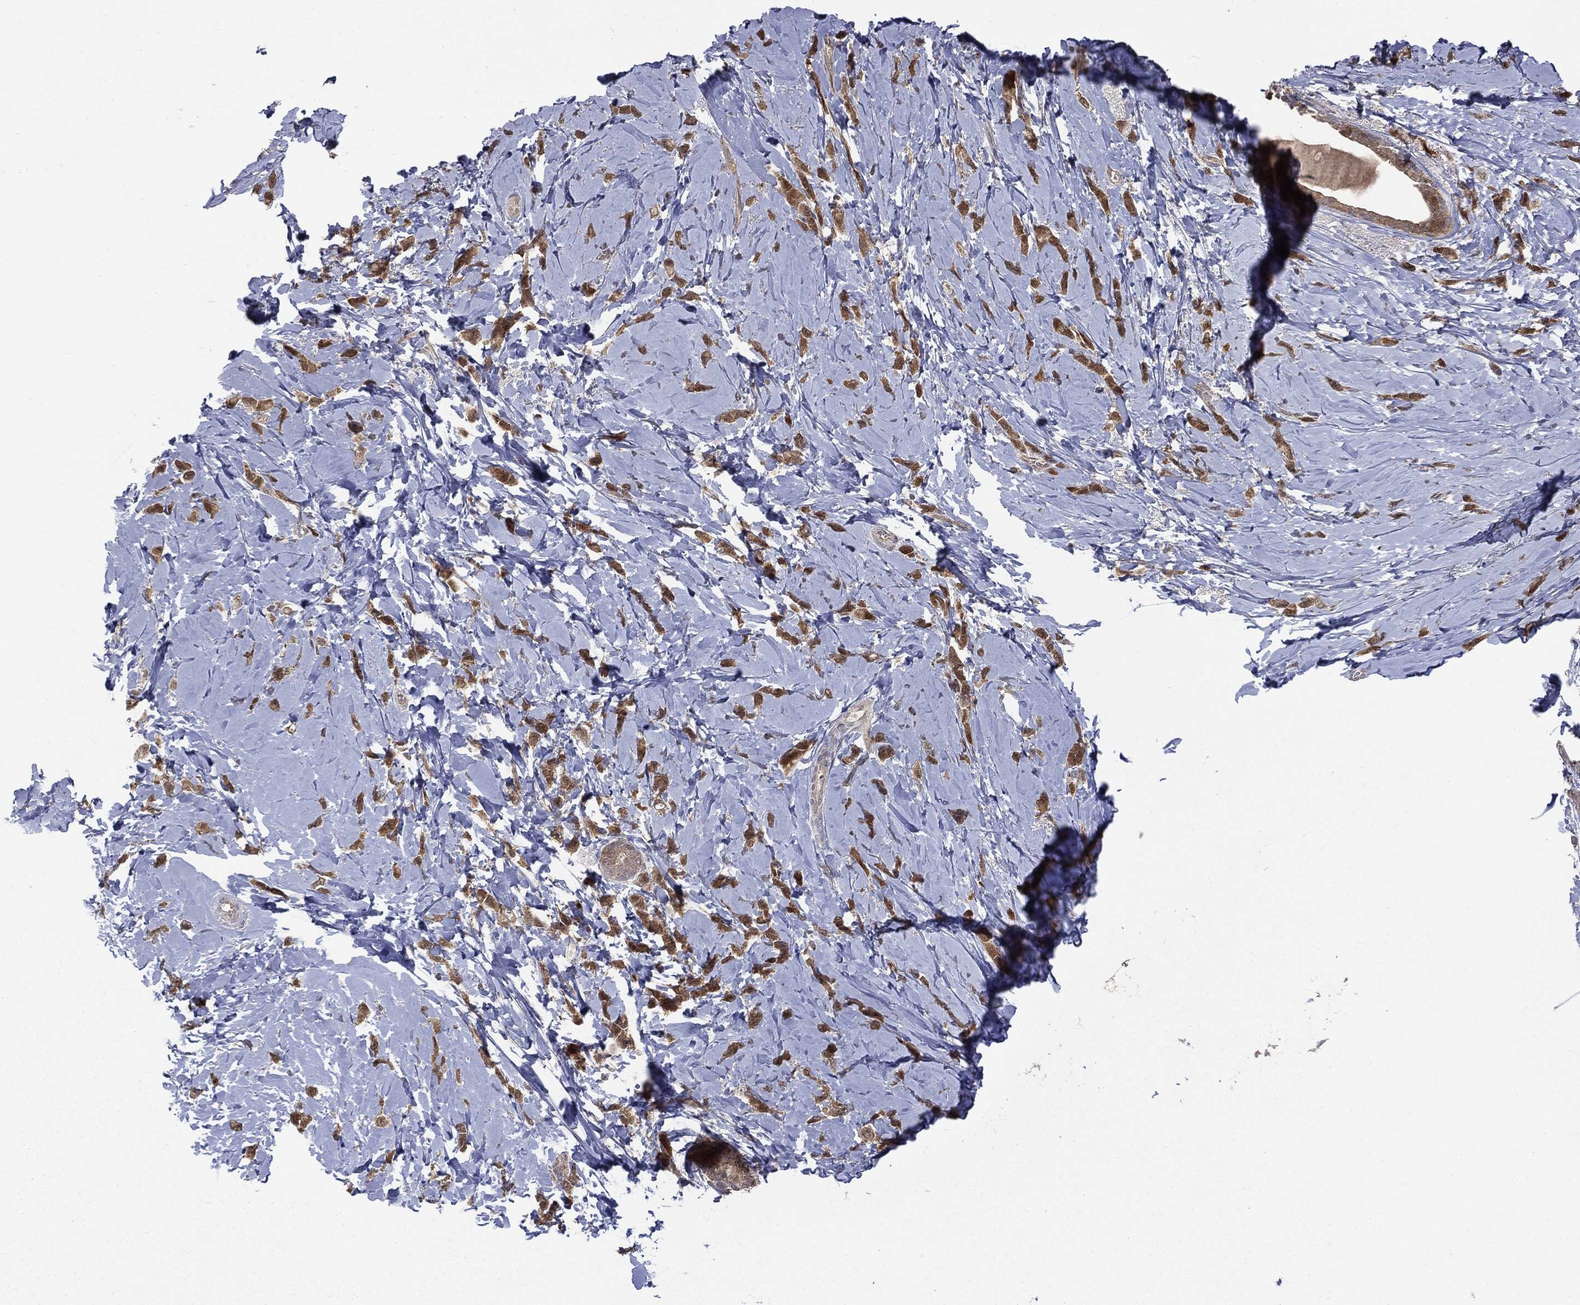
{"staining": {"intensity": "moderate", "quantity": ">75%", "location": "cytoplasmic/membranous"}, "tissue": "breast cancer", "cell_type": "Tumor cells", "image_type": "cancer", "snomed": [{"axis": "morphology", "description": "Lobular carcinoma"}, {"axis": "topography", "description": "Breast"}], "caption": "Human breast cancer stained with a protein marker reveals moderate staining in tumor cells.", "gene": "PTPA", "patient": {"sex": "female", "age": 66}}